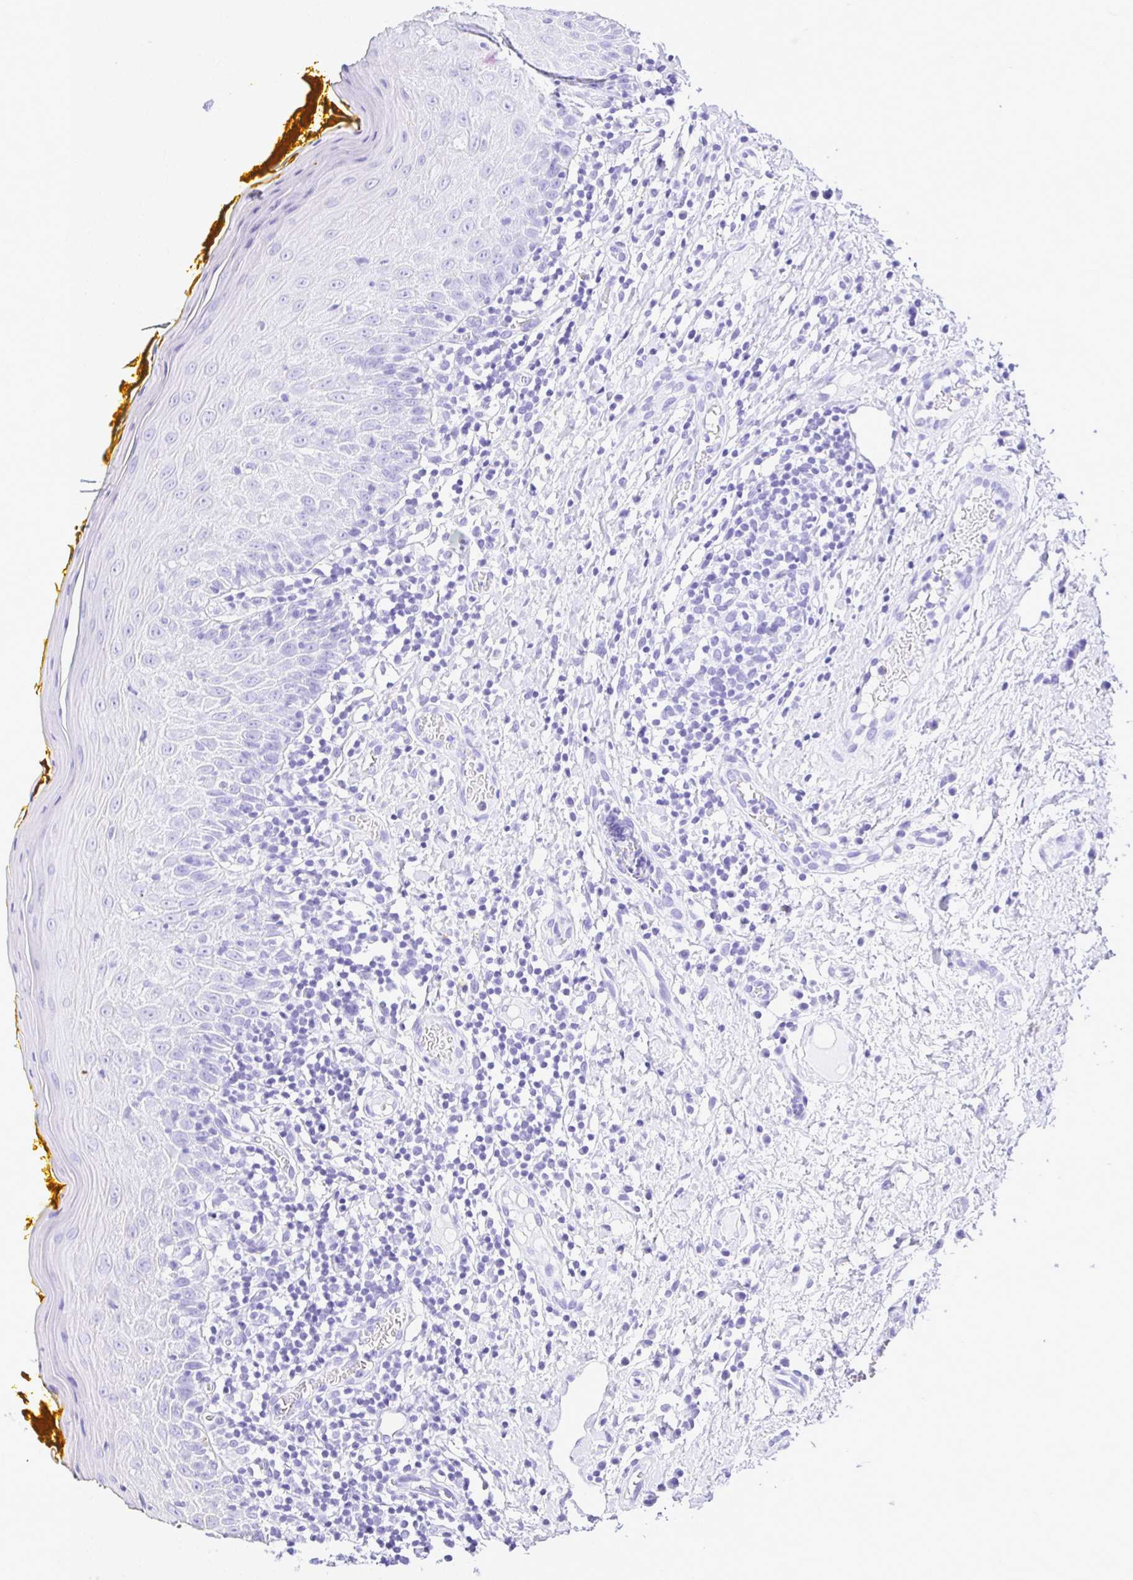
{"staining": {"intensity": "negative", "quantity": "none", "location": "none"}, "tissue": "oral mucosa", "cell_type": "Squamous epithelial cells", "image_type": "normal", "snomed": [{"axis": "morphology", "description": "Normal tissue, NOS"}, {"axis": "topography", "description": "Oral tissue"}, {"axis": "topography", "description": "Tounge, NOS"}], "caption": "Protein analysis of benign oral mucosa exhibits no significant positivity in squamous epithelial cells.", "gene": "TAF1D", "patient": {"sex": "female", "age": 58}}